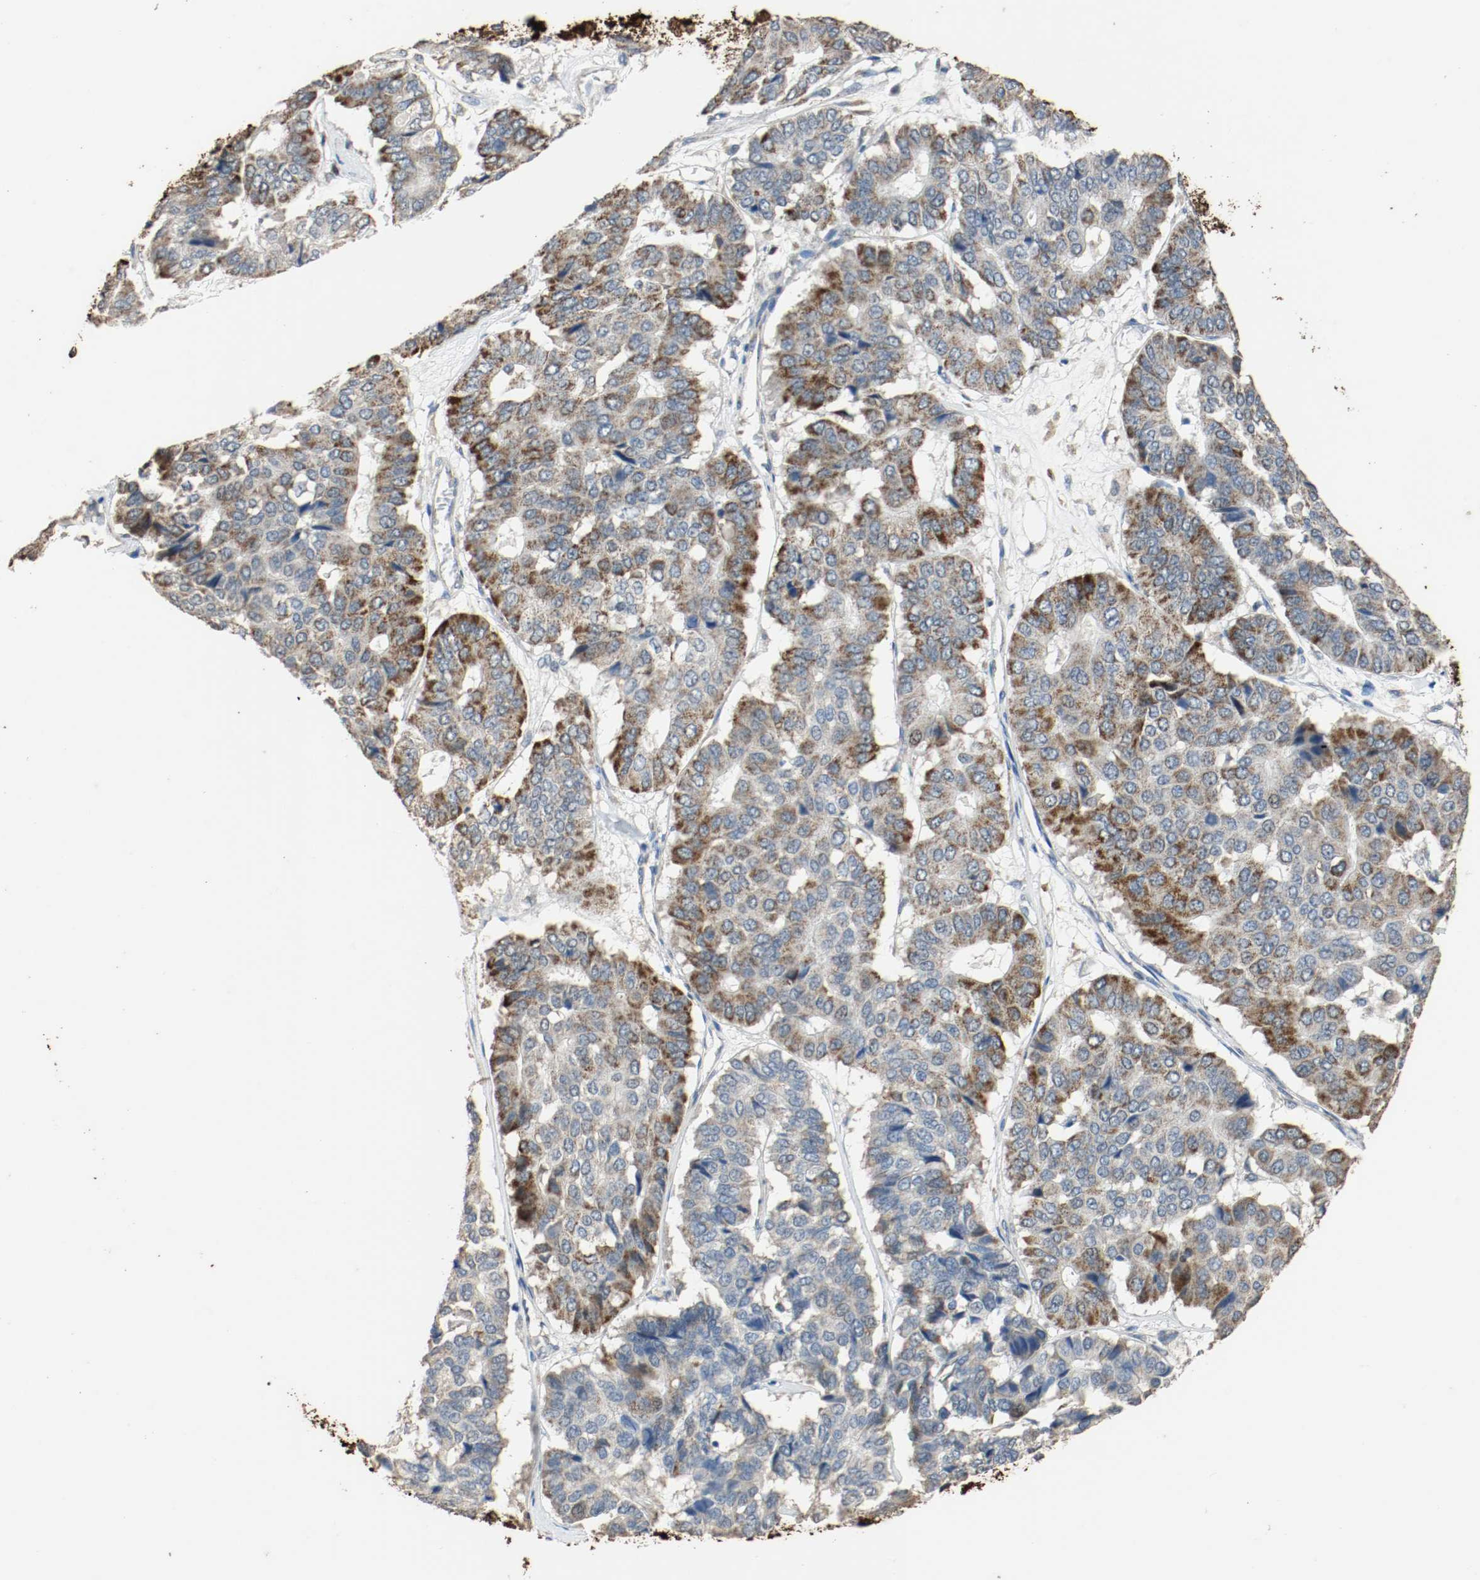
{"staining": {"intensity": "strong", "quantity": "25%-75%", "location": "cytoplasmic/membranous"}, "tissue": "pancreatic cancer", "cell_type": "Tumor cells", "image_type": "cancer", "snomed": [{"axis": "morphology", "description": "Adenocarcinoma, NOS"}, {"axis": "topography", "description": "Pancreas"}], "caption": "Protein staining of pancreatic cancer (adenocarcinoma) tissue demonstrates strong cytoplasmic/membranous expression in about 25%-75% of tumor cells.", "gene": "ALDH4A1", "patient": {"sex": "male", "age": 50}}